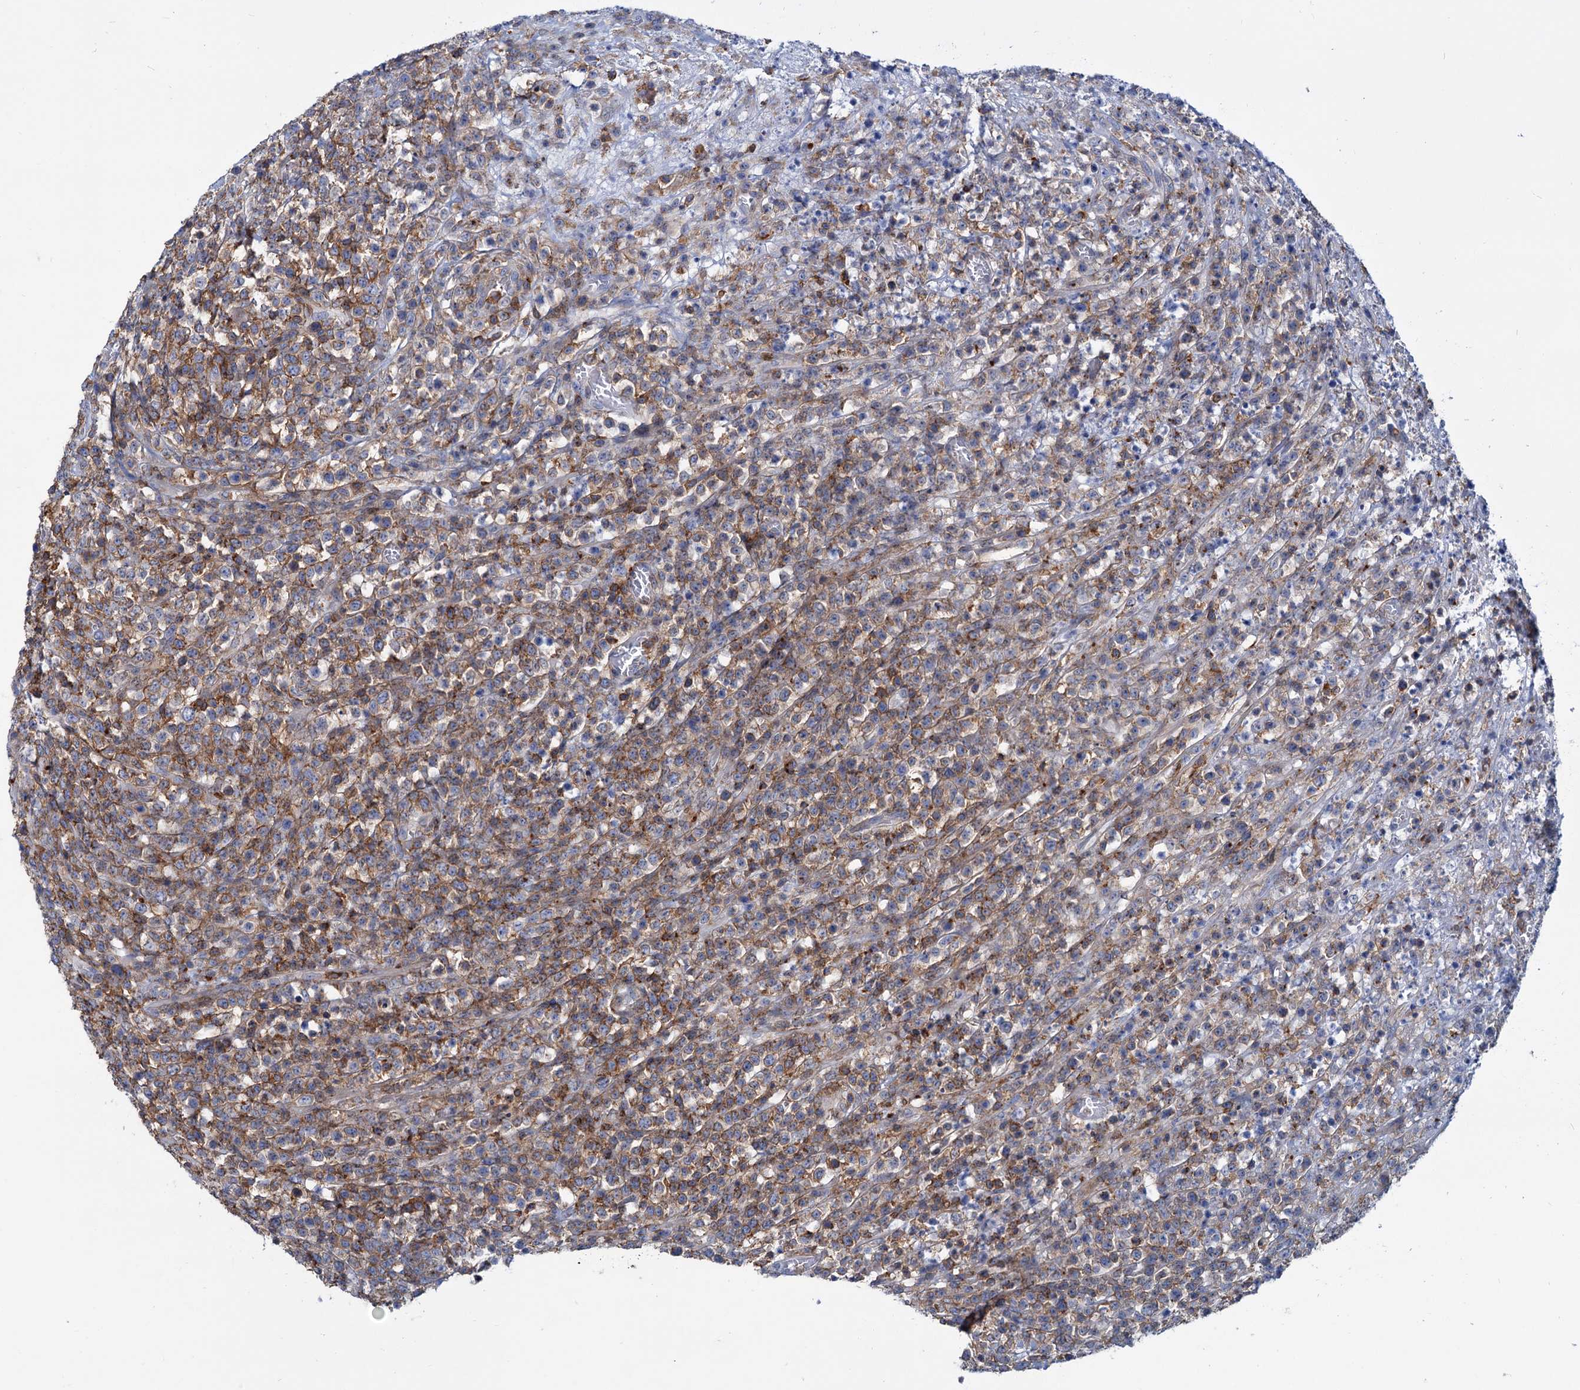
{"staining": {"intensity": "moderate", "quantity": ">75%", "location": "cytoplasmic/membranous"}, "tissue": "lymphoma", "cell_type": "Tumor cells", "image_type": "cancer", "snomed": [{"axis": "morphology", "description": "Malignant lymphoma, non-Hodgkin's type, High grade"}, {"axis": "topography", "description": "Colon"}], "caption": "High-grade malignant lymphoma, non-Hodgkin's type tissue shows moderate cytoplasmic/membranous positivity in about >75% of tumor cells The protein is stained brown, and the nuclei are stained in blue (DAB IHC with brightfield microscopy, high magnification).", "gene": "LRCH4", "patient": {"sex": "female", "age": 53}}